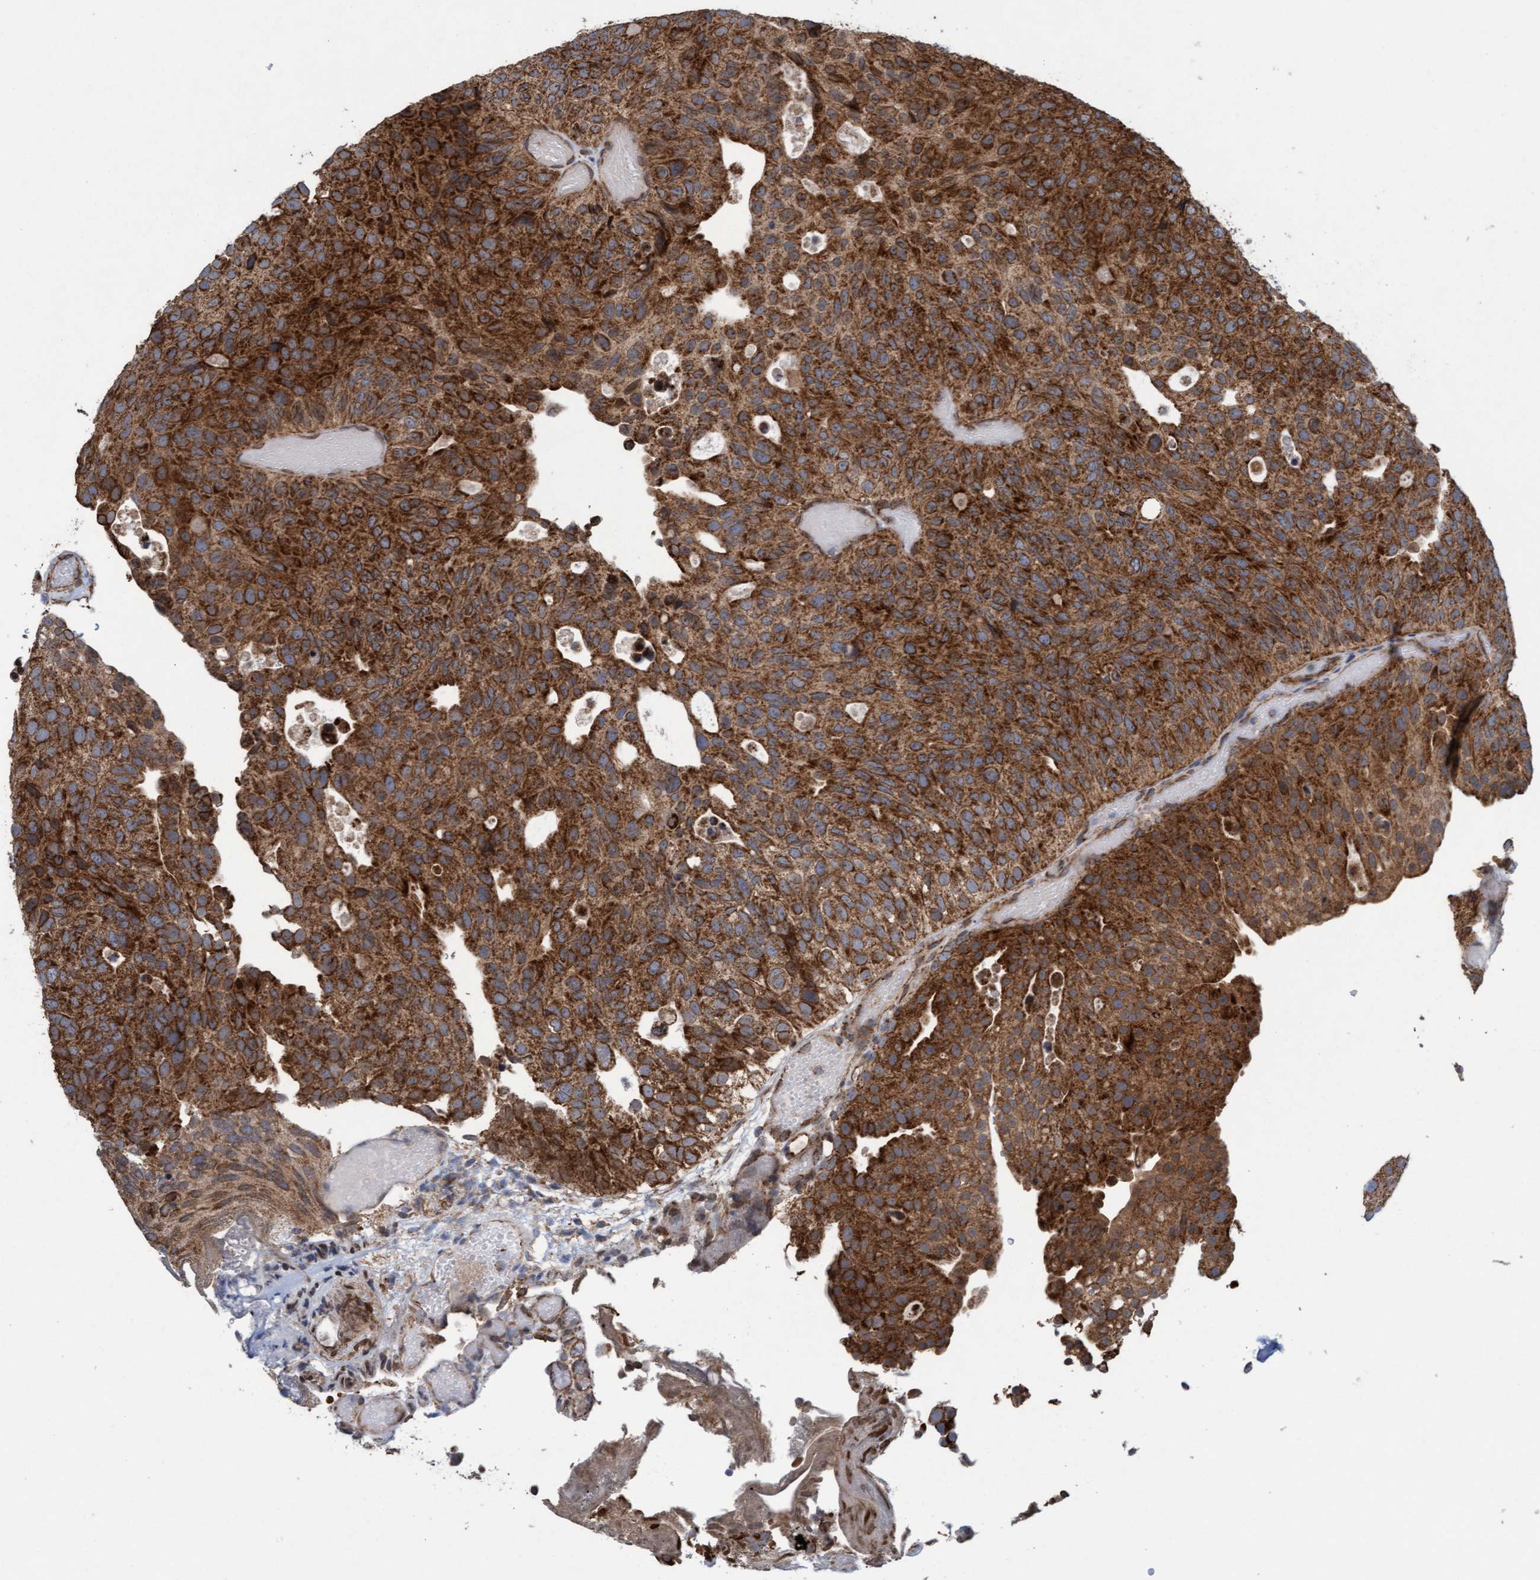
{"staining": {"intensity": "strong", "quantity": ">75%", "location": "cytoplasmic/membranous"}, "tissue": "urothelial cancer", "cell_type": "Tumor cells", "image_type": "cancer", "snomed": [{"axis": "morphology", "description": "Urothelial carcinoma, Low grade"}, {"axis": "topography", "description": "Urinary bladder"}], "caption": "Protein staining of urothelial carcinoma (low-grade) tissue shows strong cytoplasmic/membranous staining in approximately >75% of tumor cells.", "gene": "MRPS23", "patient": {"sex": "male", "age": 78}}